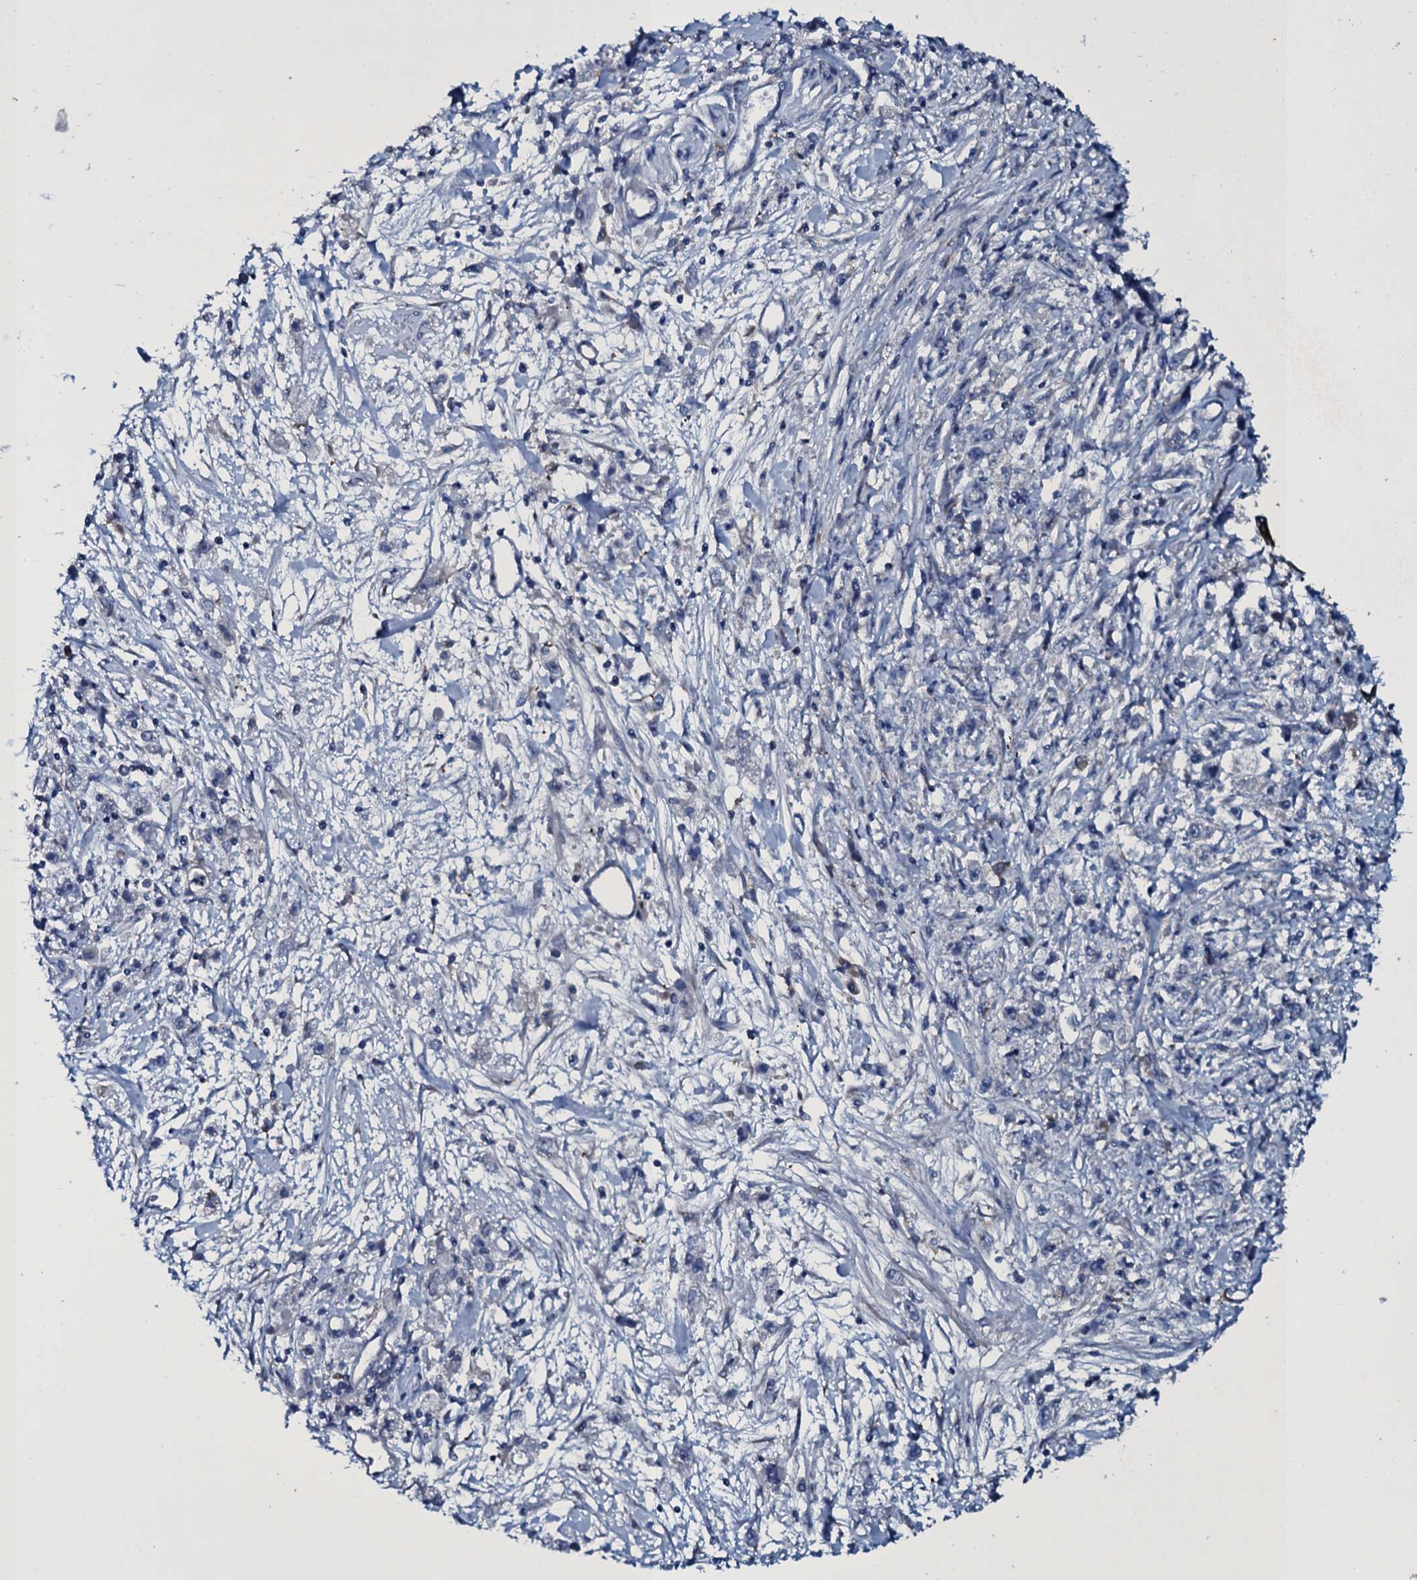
{"staining": {"intensity": "negative", "quantity": "none", "location": "none"}, "tissue": "stomach cancer", "cell_type": "Tumor cells", "image_type": "cancer", "snomed": [{"axis": "morphology", "description": "Adenocarcinoma, NOS"}, {"axis": "topography", "description": "Stomach"}], "caption": "Immunohistochemistry (IHC) of stomach adenocarcinoma exhibits no expression in tumor cells.", "gene": "TPGS2", "patient": {"sex": "female", "age": 59}}